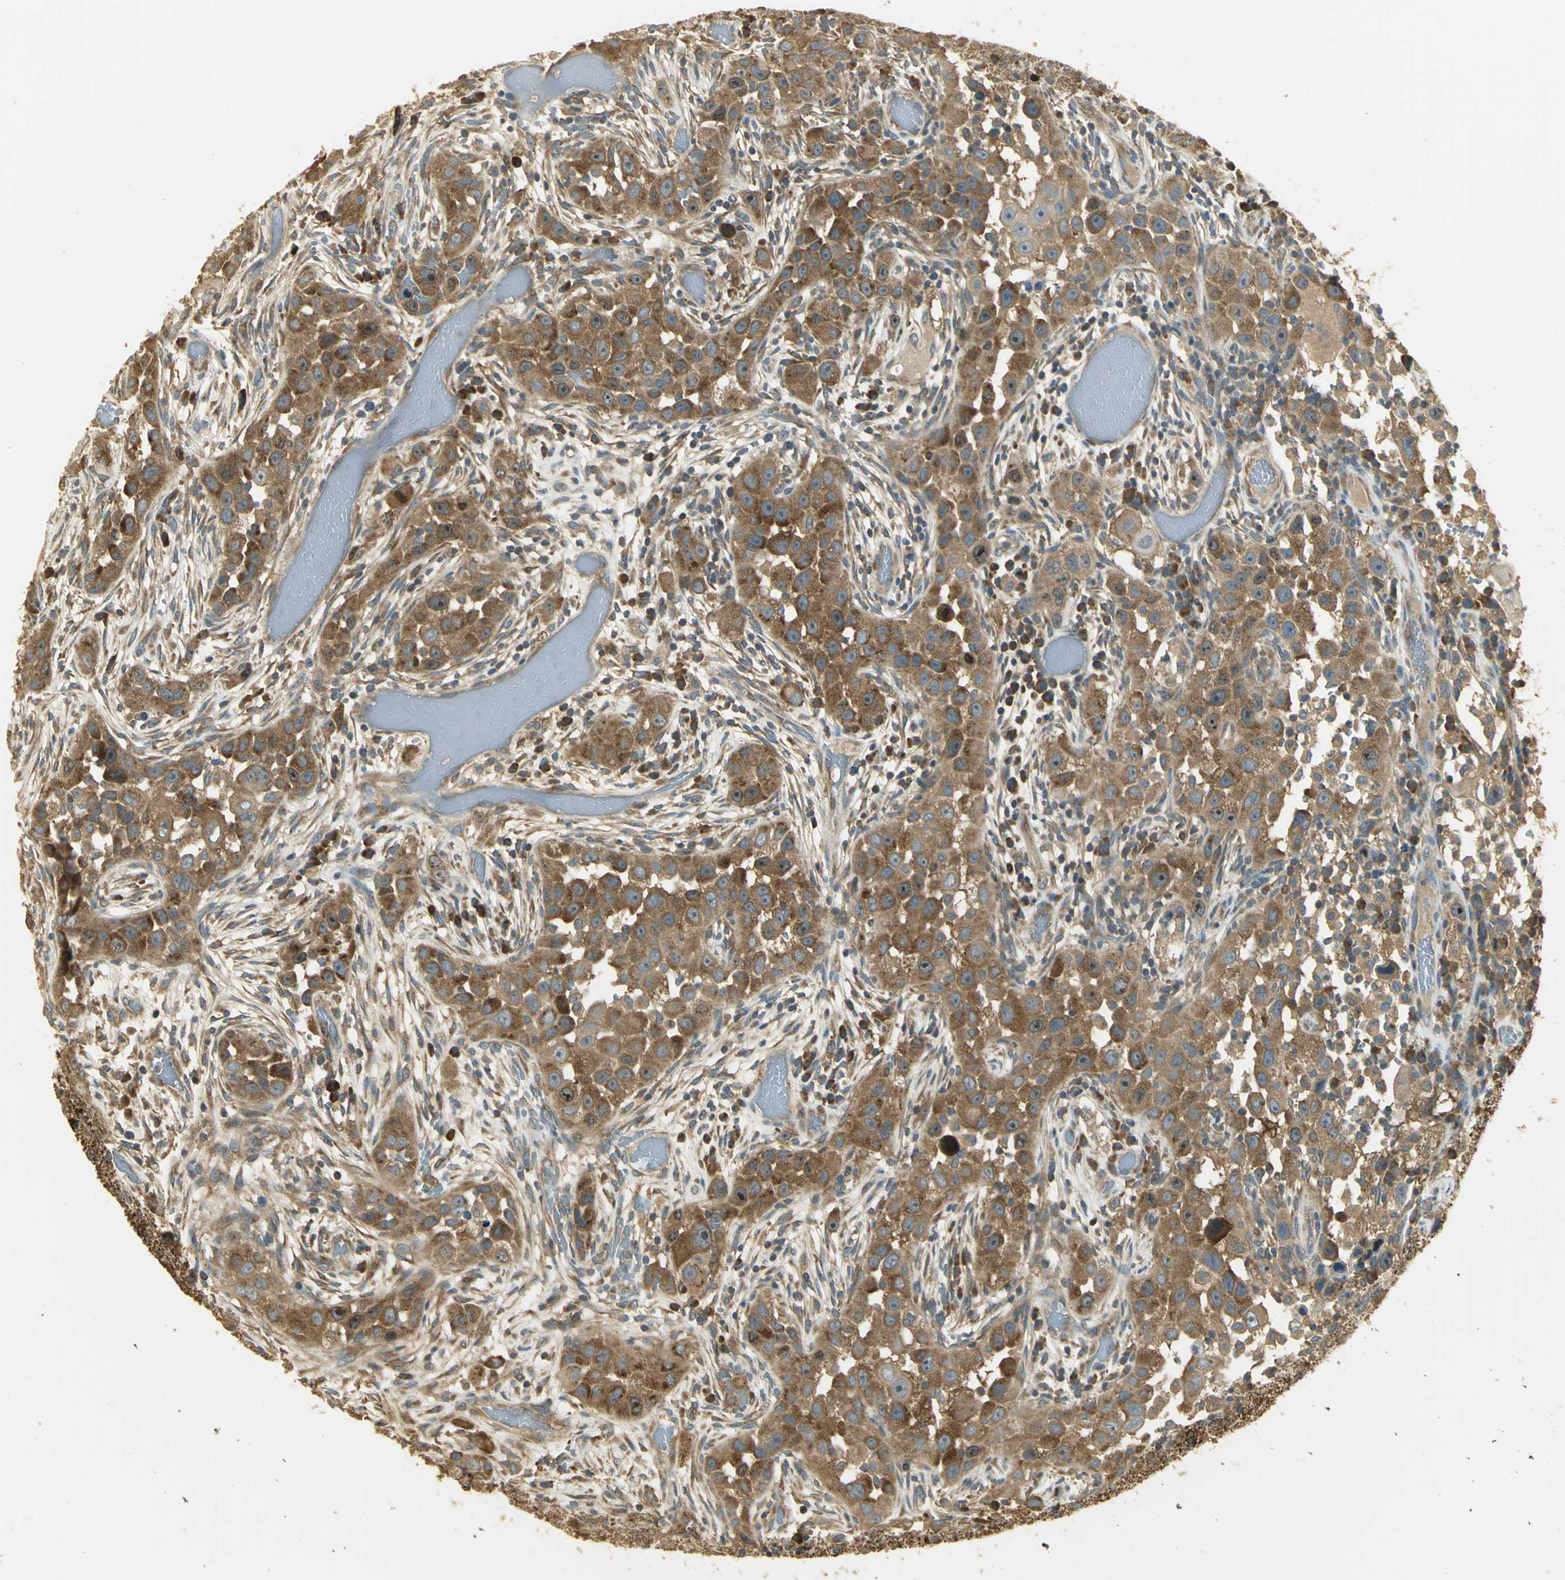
{"staining": {"intensity": "strong", "quantity": ">75%", "location": "cytoplasmic/membranous"}, "tissue": "head and neck cancer", "cell_type": "Tumor cells", "image_type": "cancer", "snomed": [{"axis": "morphology", "description": "Carcinoma, NOS"}, {"axis": "topography", "description": "Head-Neck"}], "caption": "Protein expression analysis of head and neck cancer (carcinoma) reveals strong cytoplasmic/membranous expression in about >75% of tumor cells.", "gene": "RARS1", "patient": {"sex": "male", "age": 87}}